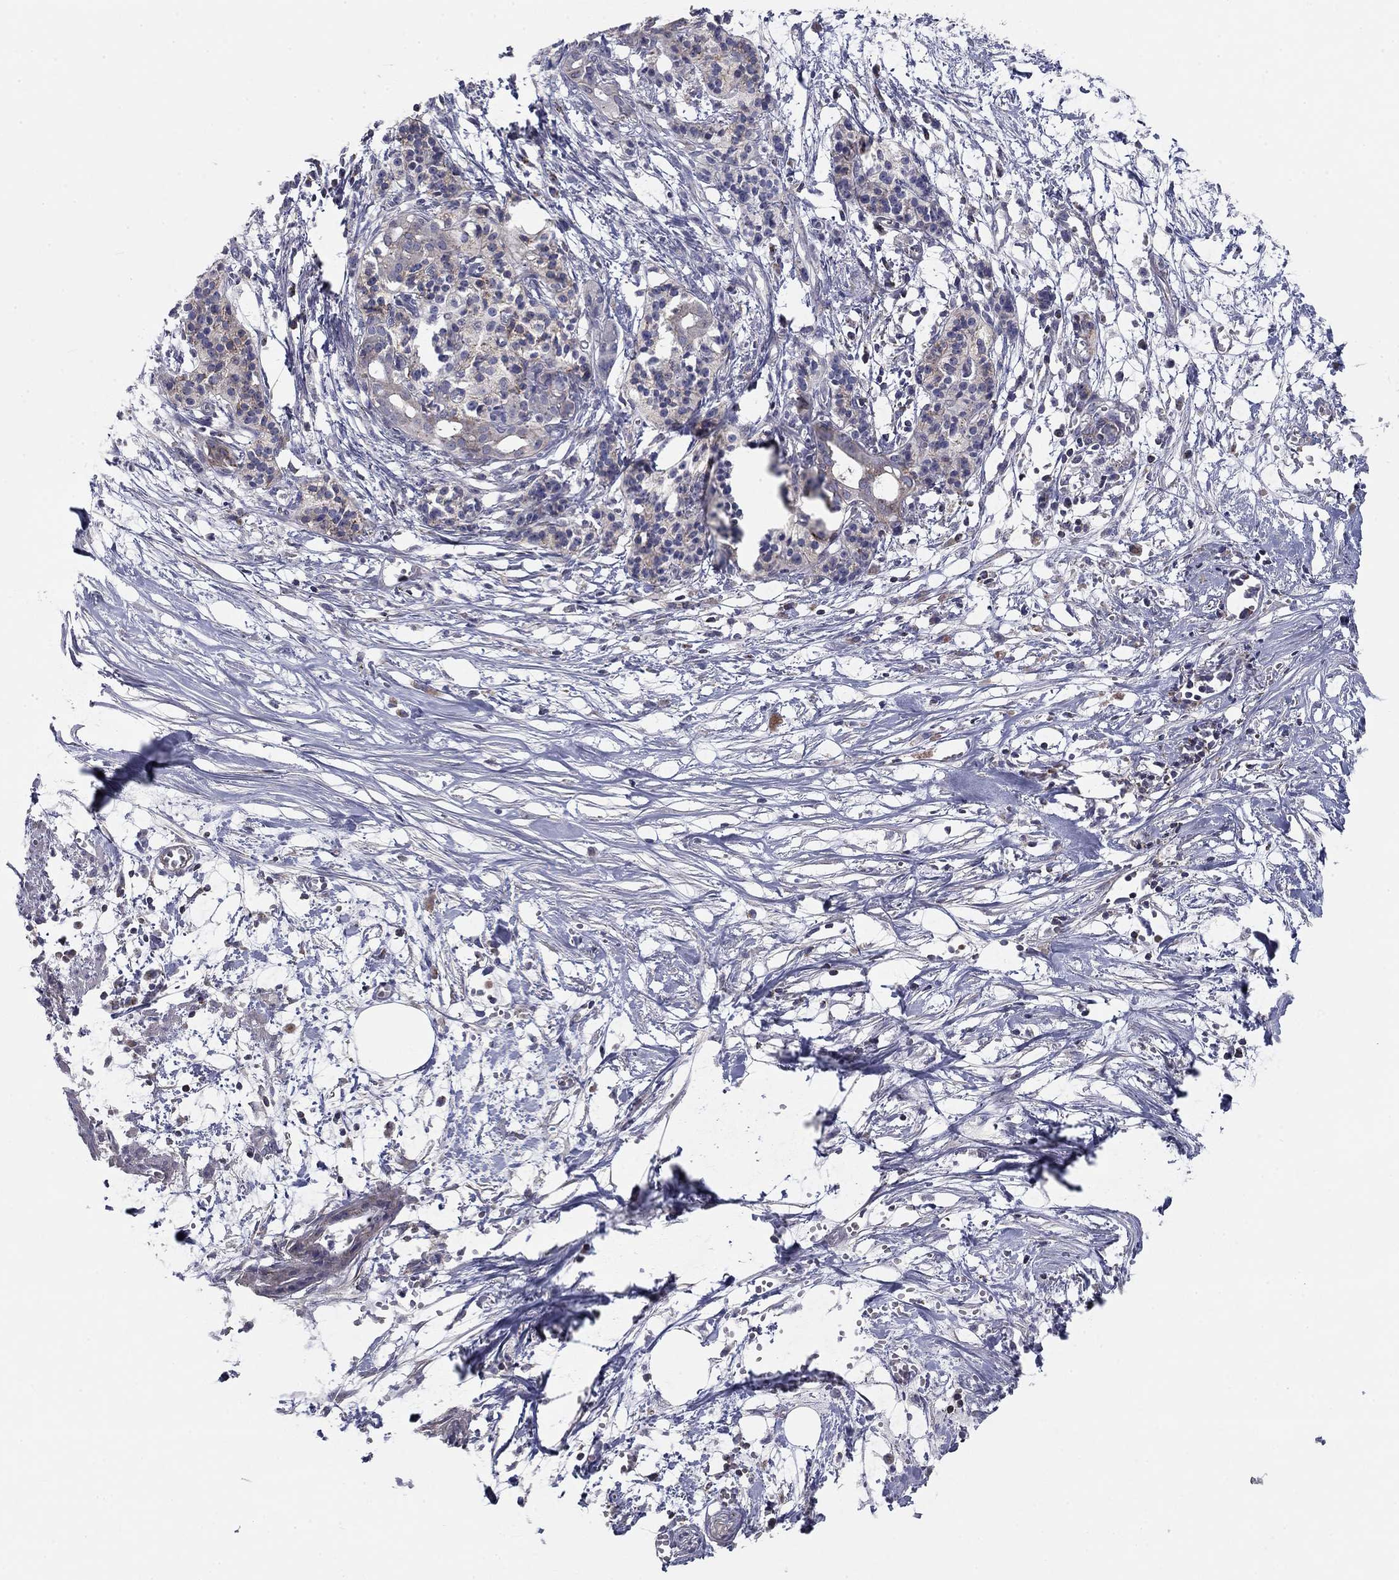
{"staining": {"intensity": "negative", "quantity": "none", "location": "none"}, "tissue": "pancreatic cancer", "cell_type": "Tumor cells", "image_type": "cancer", "snomed": [{"axis": "morphology", "description": "Normal tissue, NOS"}, {"axis": "morphology", "description": "Adenocarcinoma, NOS"}, {"axis": "topography", "description": "Pancreas"}], "caption": "Pancreatic cancer (adenocarcinoma) was stained to show a protein in brown. There is no significant expression in tumor cells.", "gene": "SEPTIN3", "patient": {"sex": "female", "age": 58}}